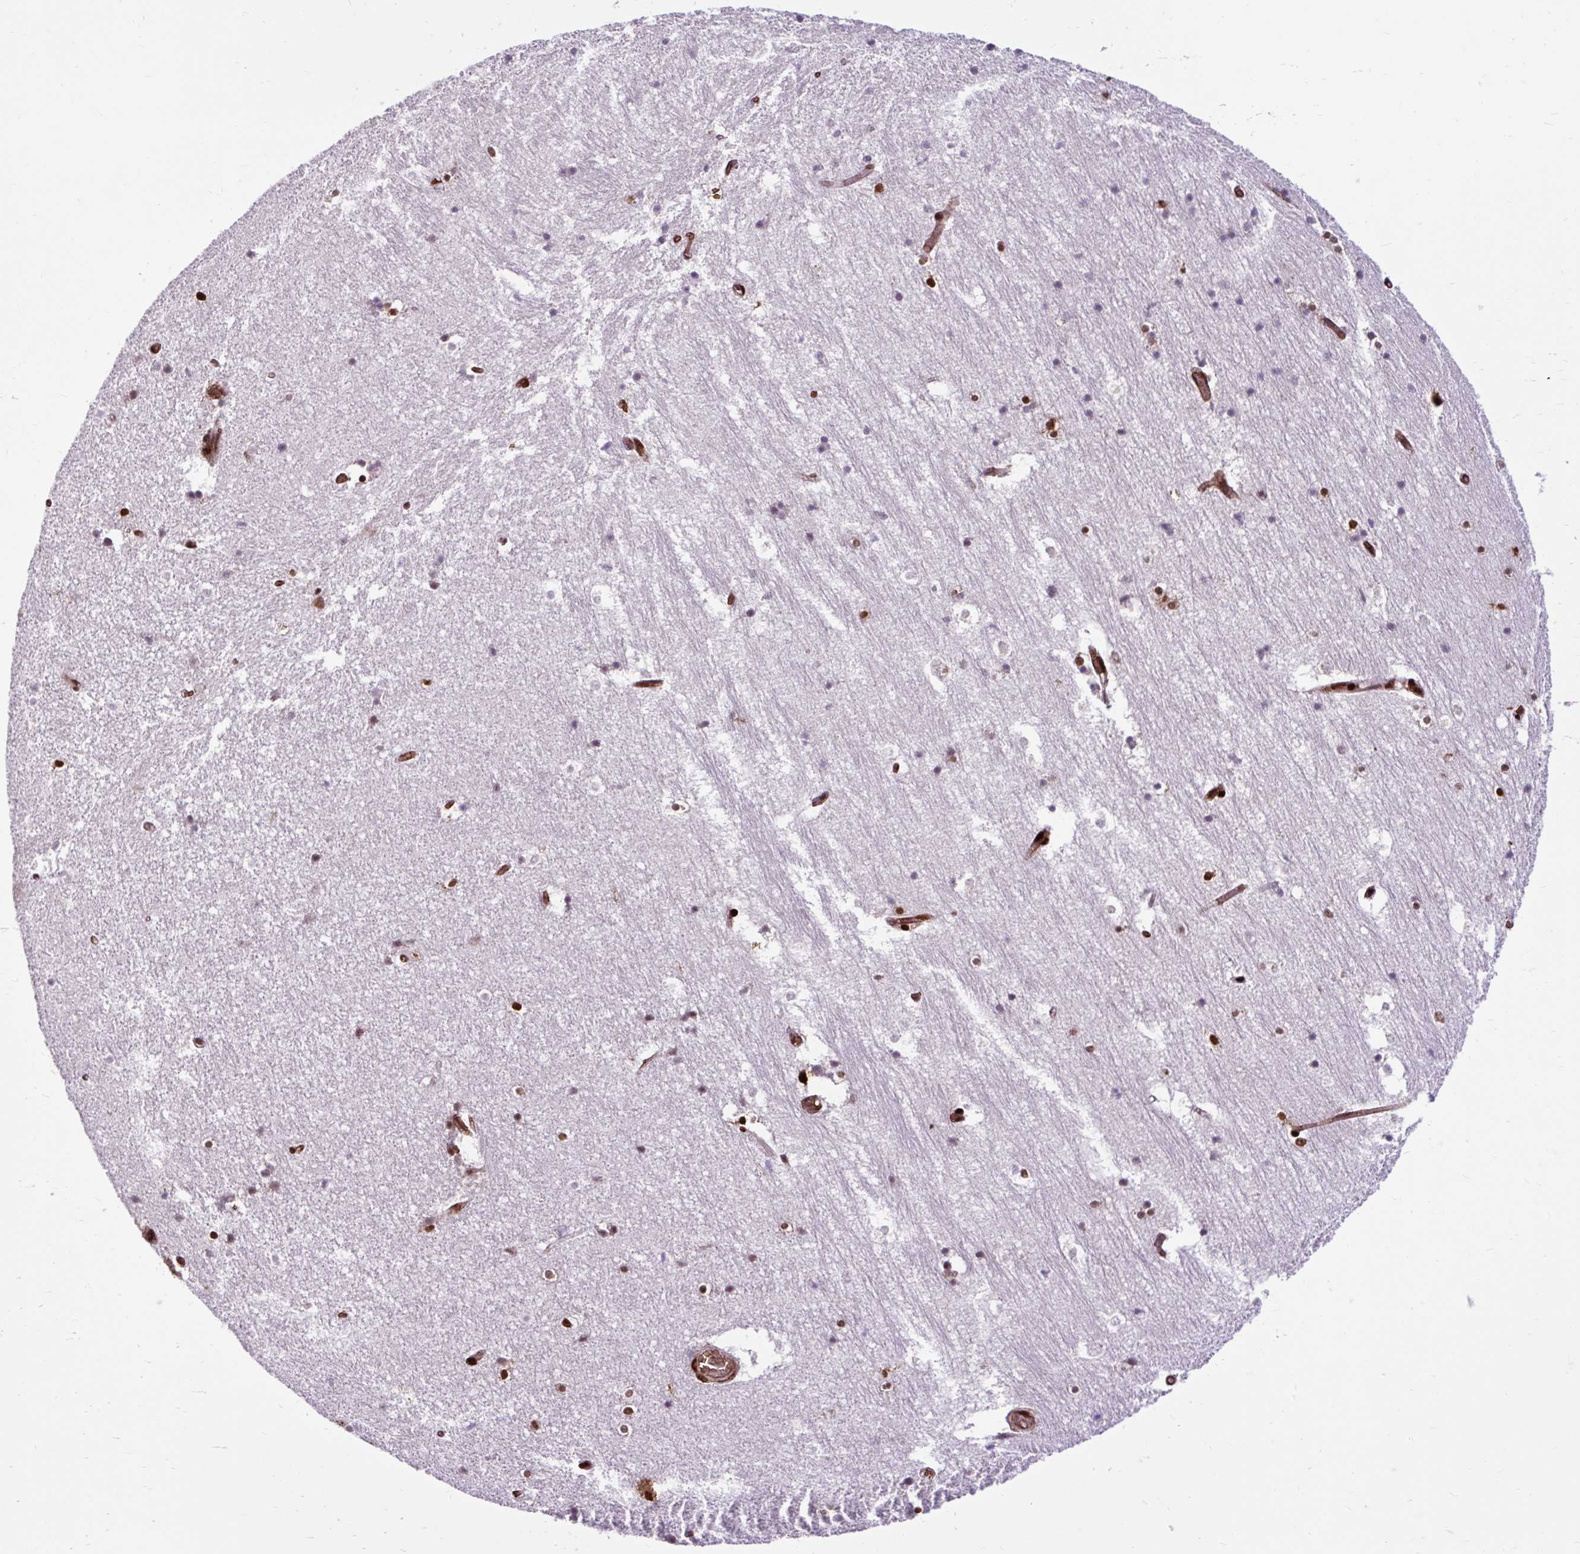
{"staining": {"intensity": "strong", "quantity": "25%-75%", "location": "nuclear"}, "tissue": "hippocampus", "cell_type": "Glial cells", "image_type": "normal", "snomed": [{"axis": "morphology", "description": "Normal tissue, NOS"}, {"axis": "topography", "description": "Hippocampus"}], "caption": "DAB (3,3'-diaminobenzidine) immunohistochemical staining of benign hippocampus shows strong nuclear protein positivity in approximately 25%-75% of glial cells. The protein is stained brown, and the nuclei are stained in blue (DAB (3,3'-diaminobenzidine) IHC with brightfield microscopy, high magnification).", "gene": "FUS", "patient": {"sex": "female", "age": 52}}